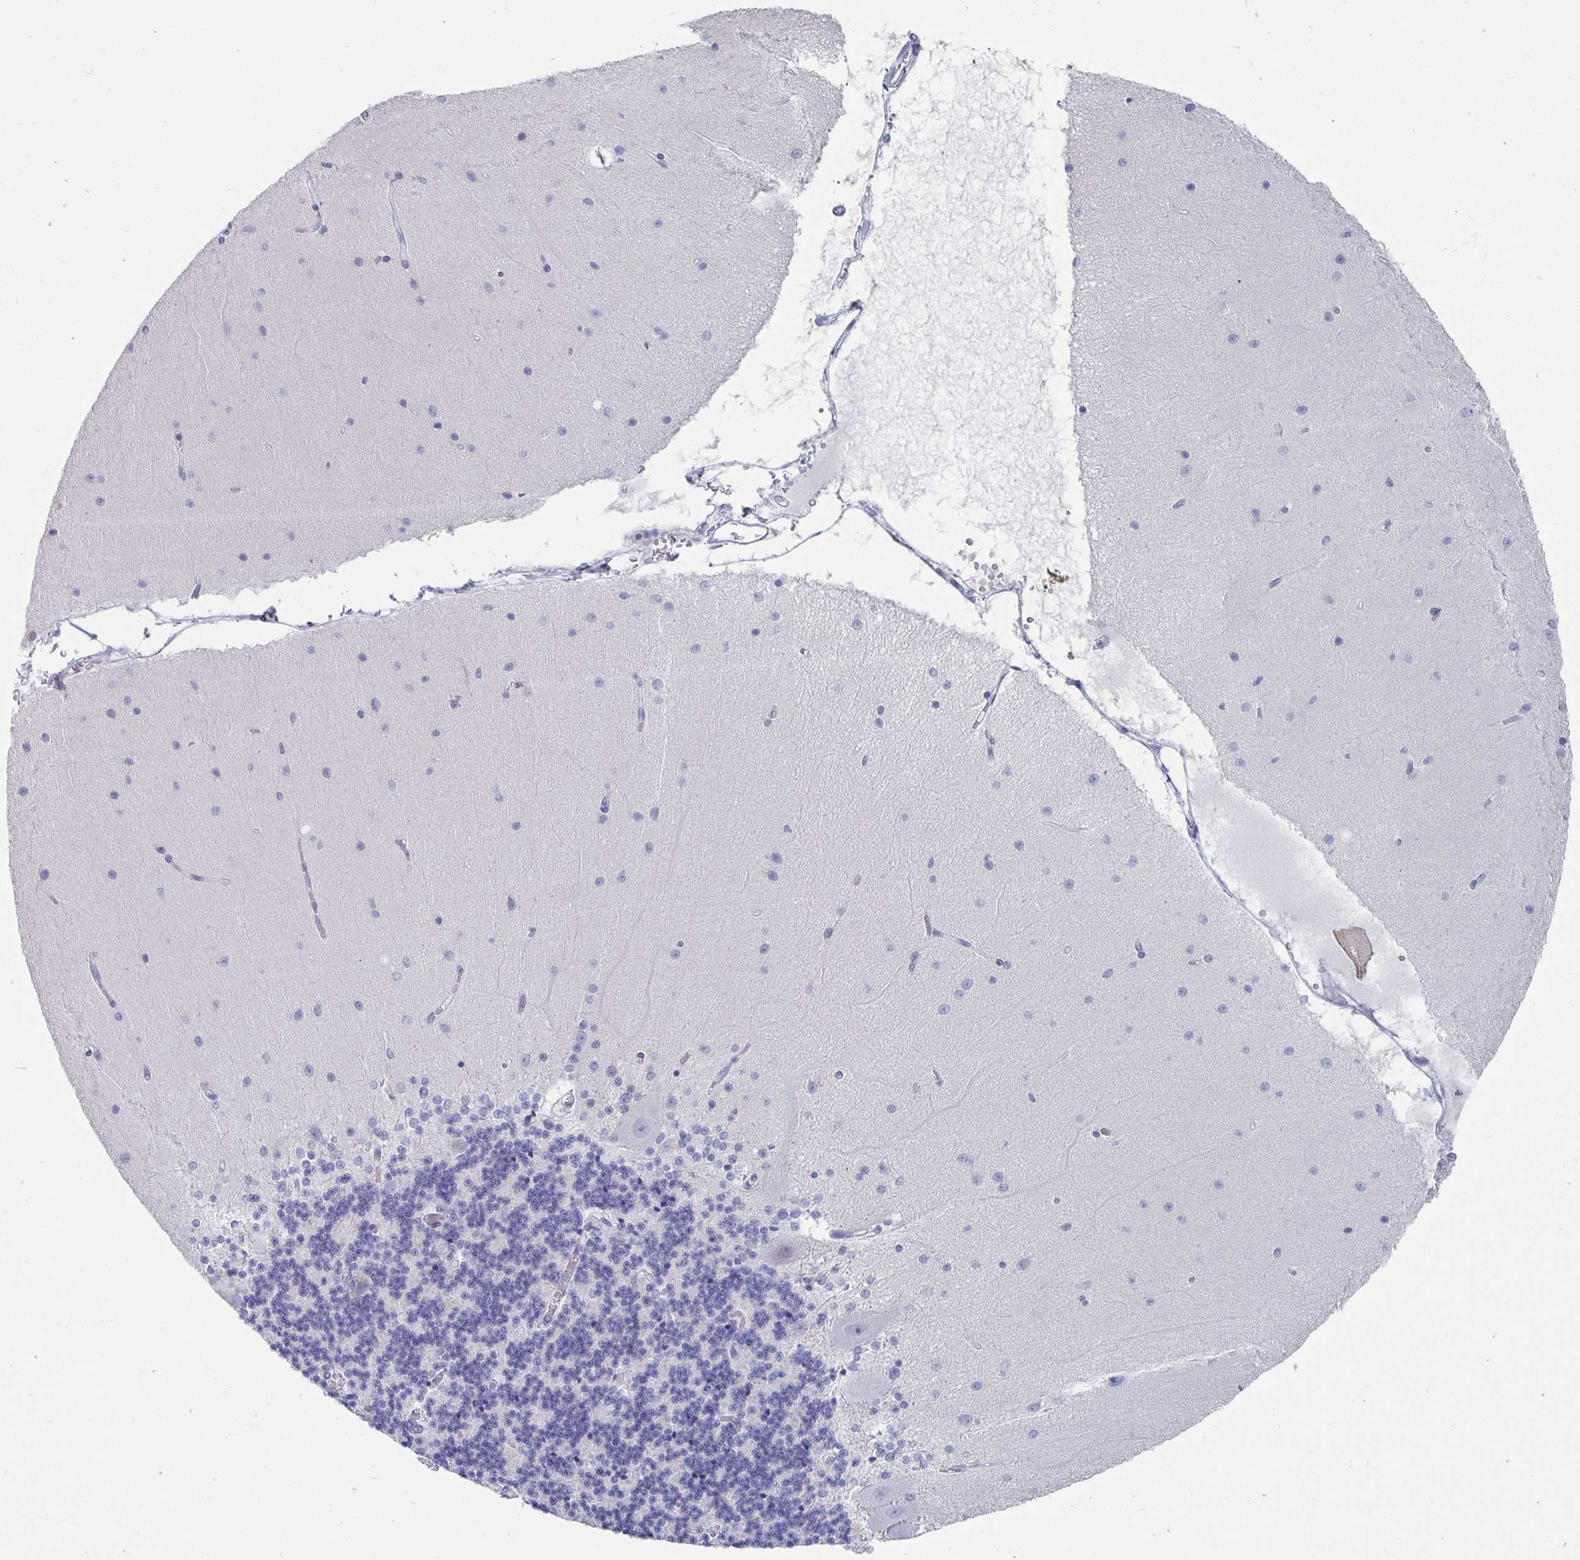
{"staining": {"intensity": "negative", "quantity": "none", "location": "none"}, "tissue": "cerebellum", "cell_type": "Cells in granular layer", "image_type": "normal", "snomed": [{"axis": "morphology", "description": "Normal tissue, NOS"}, {"axis": "topography", "description": "Cerebellum"}], "caption": "A high-resolution photomicrograph shows IHC staining of benign cerebellum, which demonstrates no significant positivity in cells in granular layer. (Stains: DAB (3,3'-diaminobenzidine) immunohistochemistry (IHC) with hematoxylin counter stain, Microscopy: brightfield microscopy at high magnification).", "gene": "ZFP82", "patient": {"sex": "female", "age": 54}}